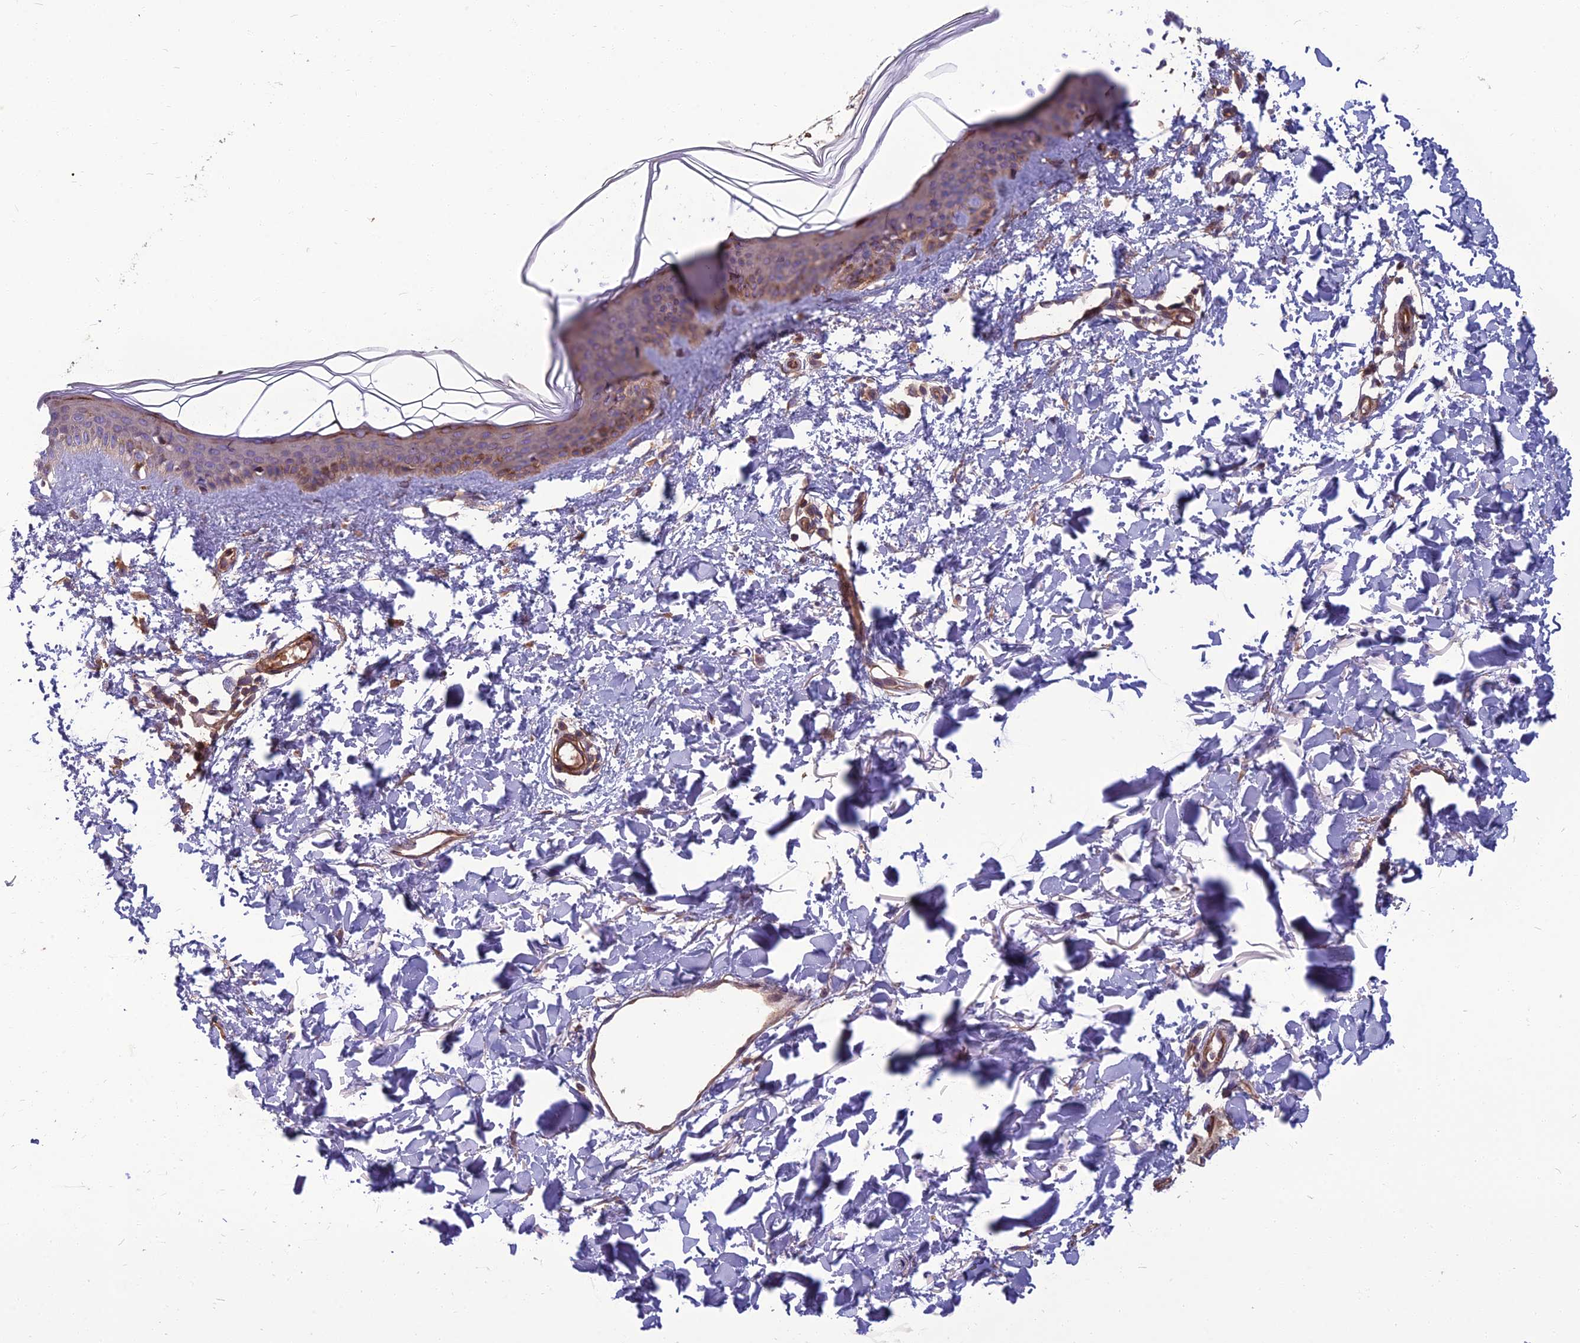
{"staining": {"intensity": "moderate", "quantity": ">75%", "location": "cytoplasmic/membranous"}, "tissue": "skin", "cell_type": "Fibroblasts", "image_type": "normal", "snomed": [{"axis": "morphology", "description": "Normal tissue, NOS"}, {"axis": "topography", "description": "Skin"}], "caption": "This is a micrograph of IHC staining of benign skin, which shows moderate positivity in the cytoplasmic/membranous of fibroblasts.", "gene": "WDR24", "patient": {"sex": "female", "age": 58}}